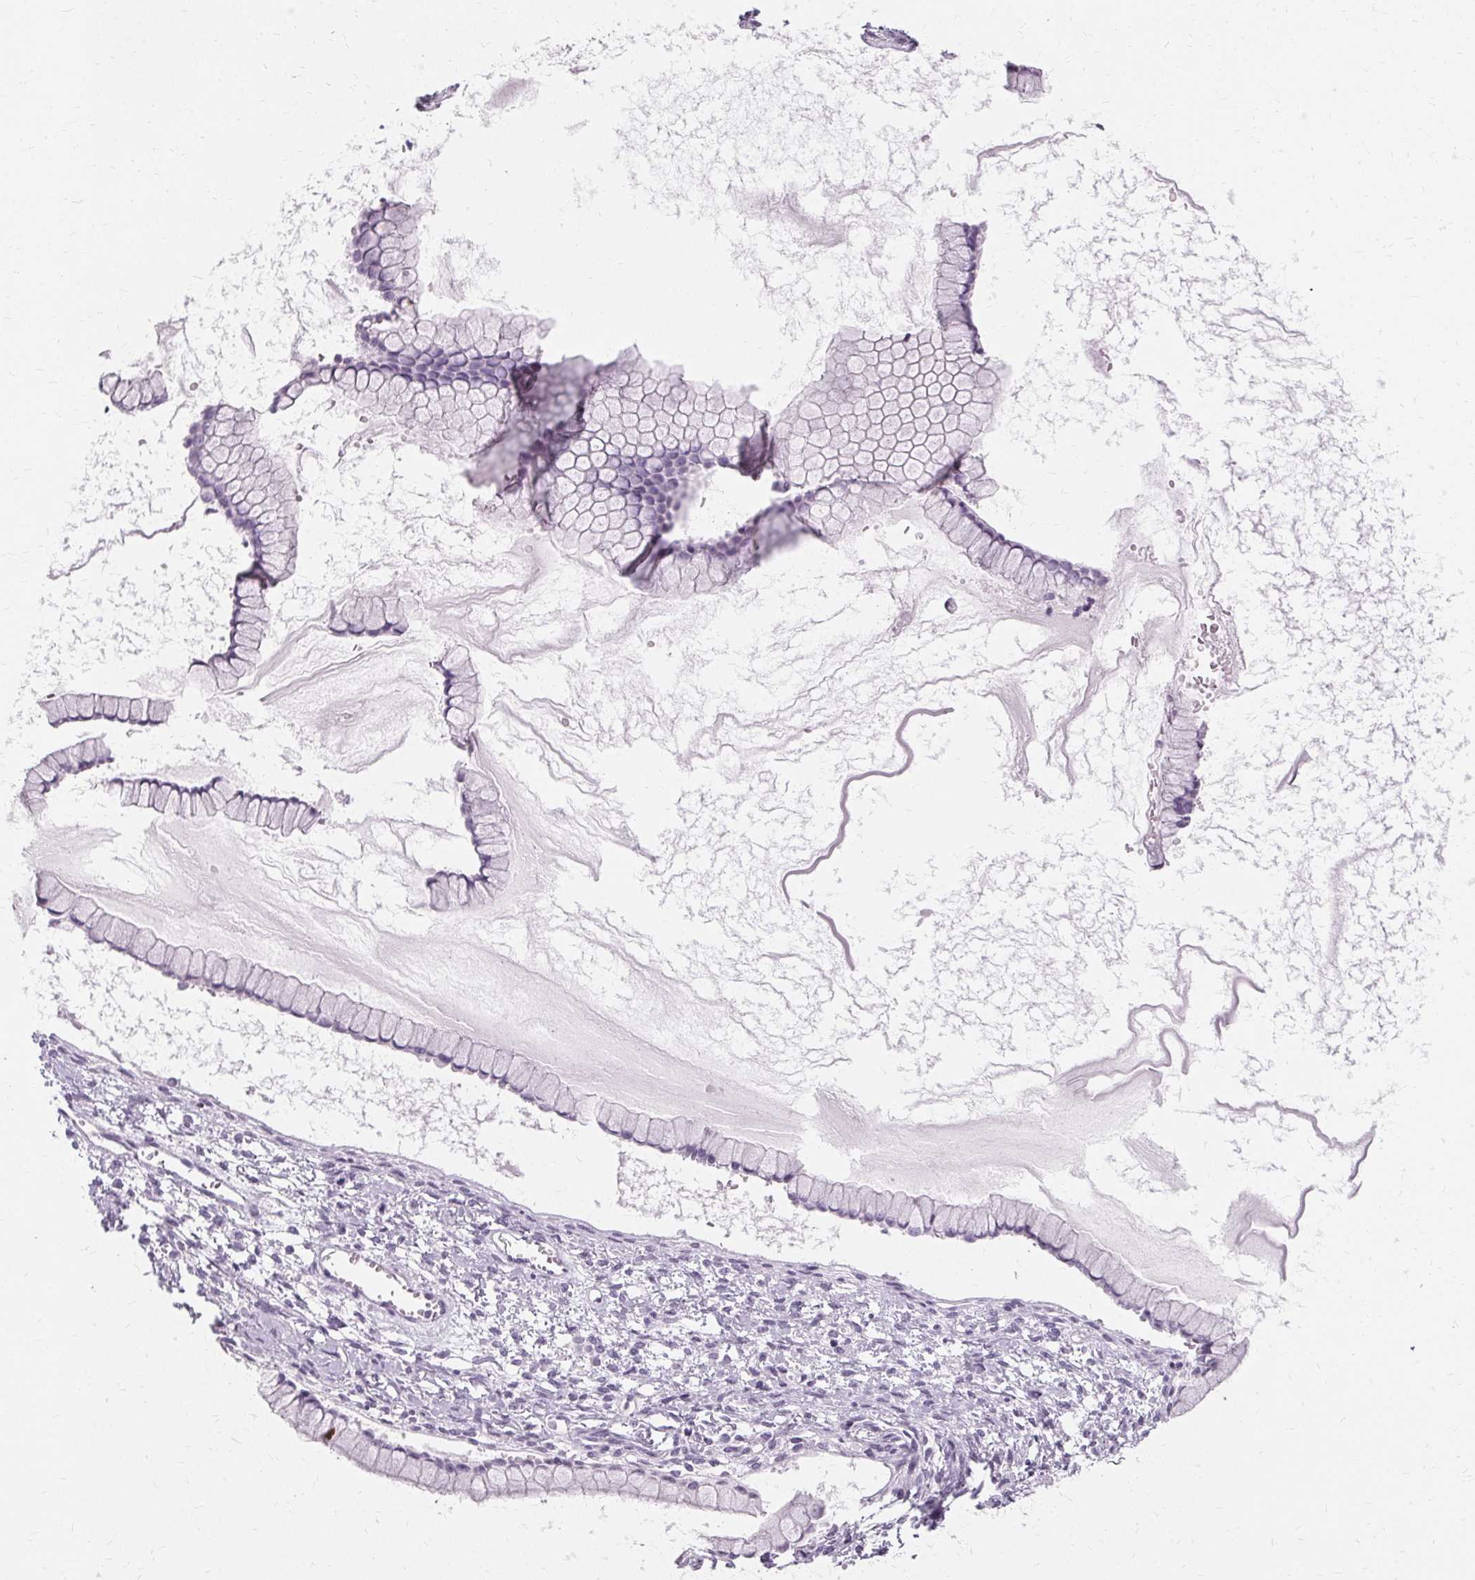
{"staining": {"intensity": "negative", "quantity": "none", "location": "none"}, "tissue": "ovarian cancer", "cell_type": "Tumor cells", "image_type": "cancer", "snomed": [{"axis": "morphology", "description": "Cystadenocarcinoma, mucinous, NOS"}, {"axis": "topography", "description": "Ovary"}], "caption": "The histopathology image shows no significant staining in tumor cells of ovarian mucinous cystadenocarcinoma.", "gene": "KRT6C", "patient": {"sex": "female", "age": 41}}